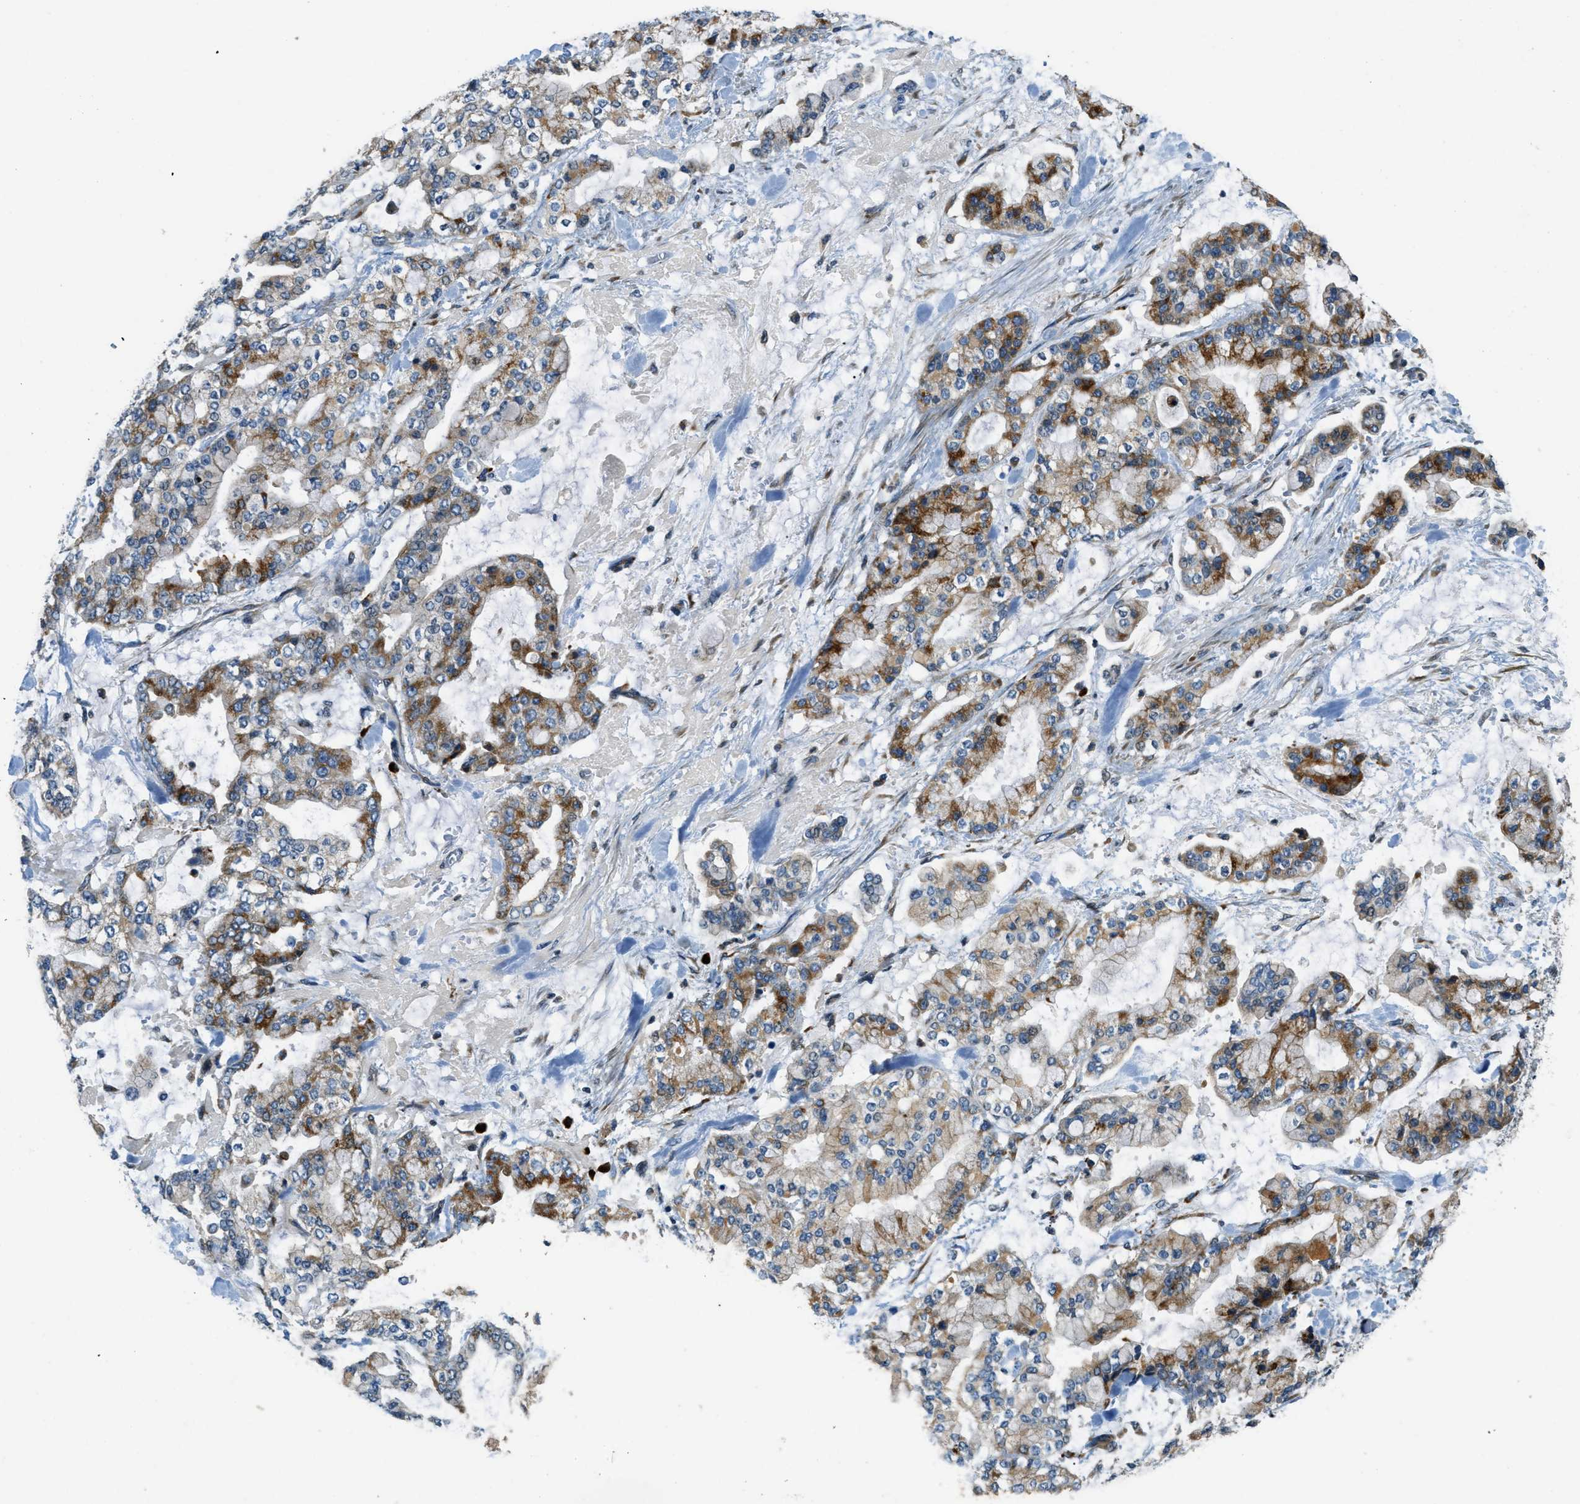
{"staining": {"intensity": "moderate", "quantity": ">75%", "location": "cytoplasmic/membranous"}, "tissue": "stomach cancer", "cell_type": "Tumor cells", "image_type": "cancer", "snomed": [{"axis": "morphology", "description": "Normal tissue, NOS"}, {"axis": "morphology", "description": "Adenocarcinoma, NOS"}, {"axis": "topography", "description": "Stomach, upper"}, {"axis": "topography", "description": "Stomach"}], "caption": "Adenocarcinoma (stomach) stained for a protein displays moderate cytoplasmic/membranous positivity in tumor cells.", "gene": "HERC2", "patient": {"sex": "male", "age": 76}}